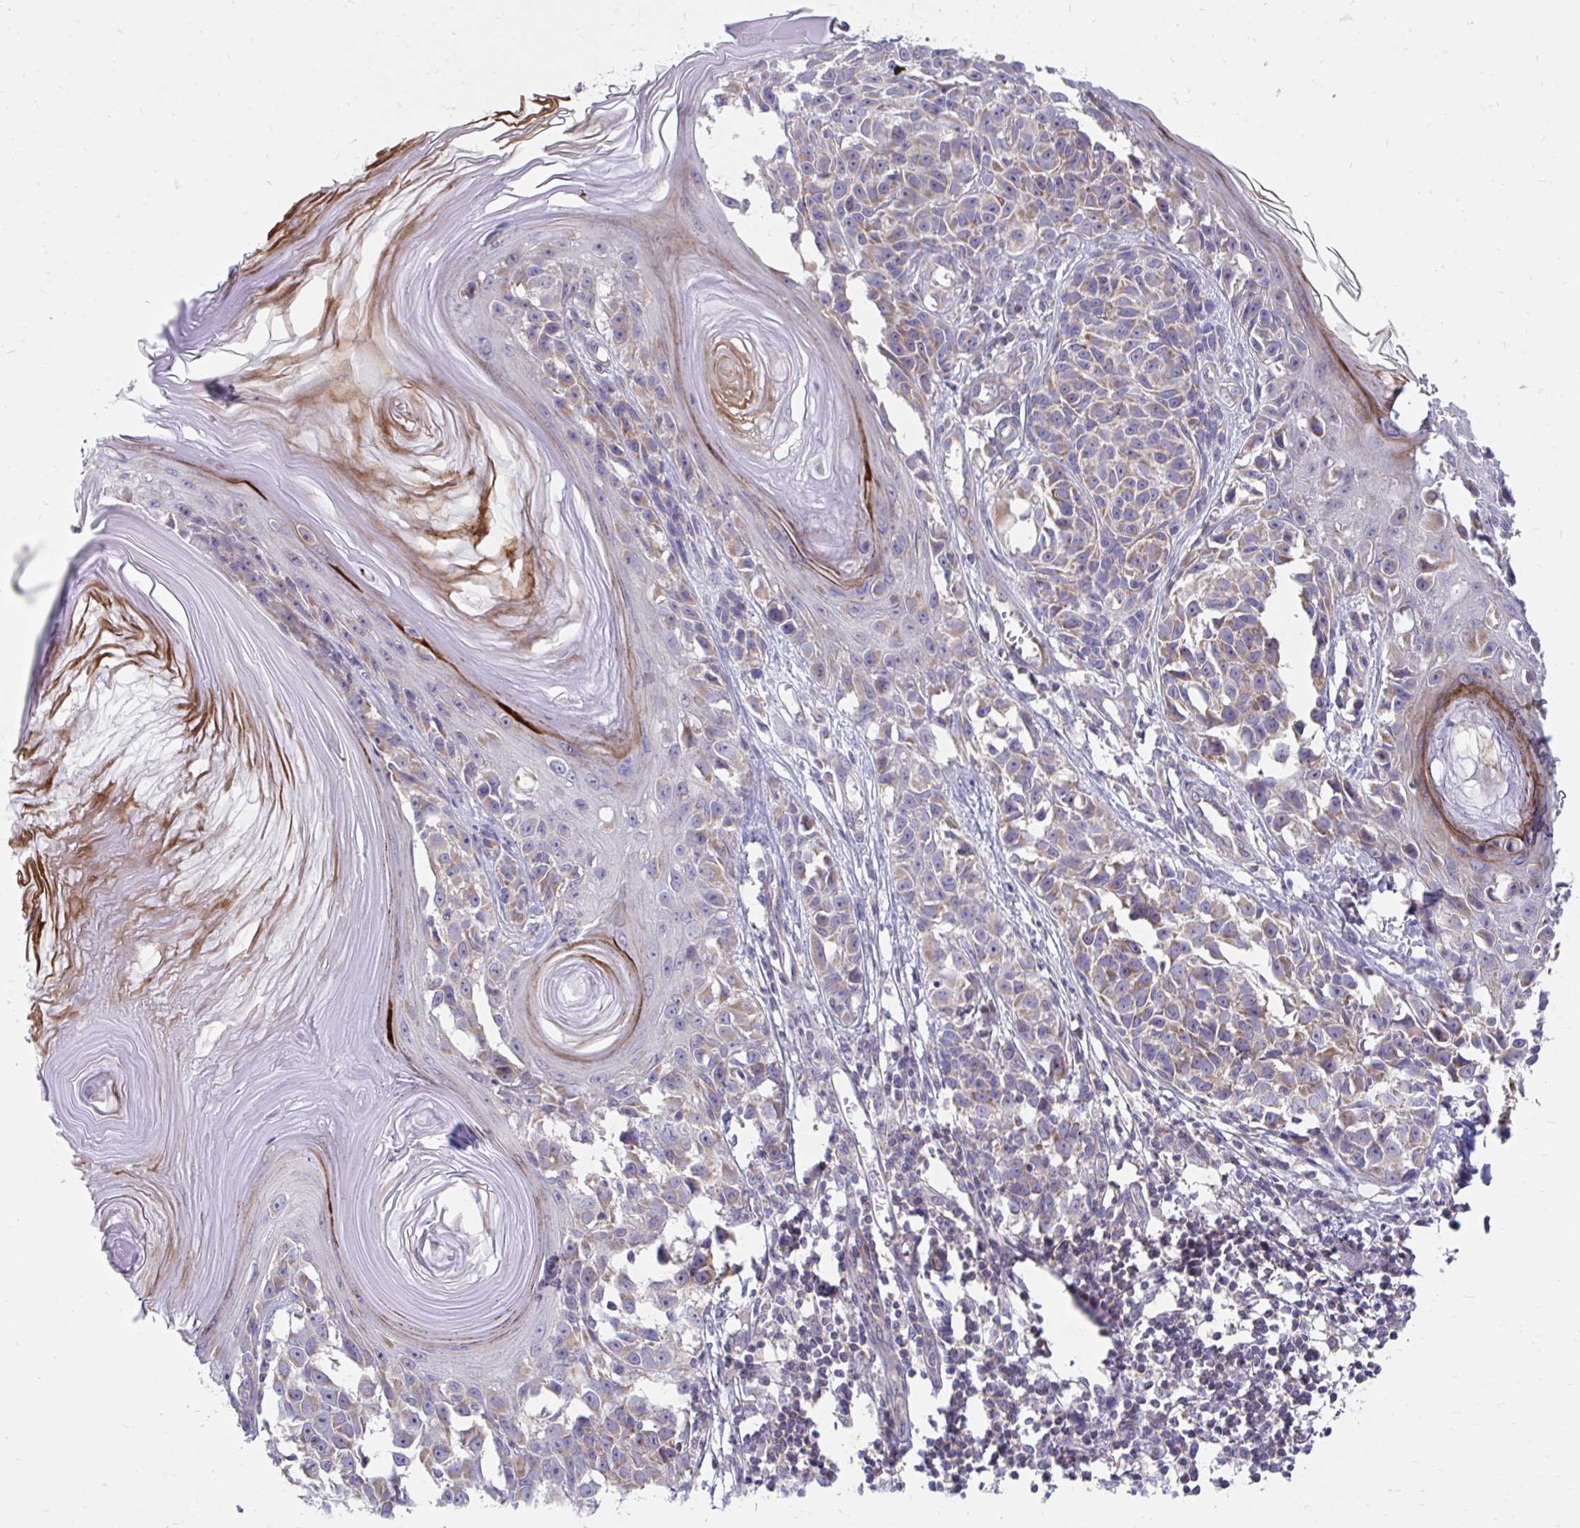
{"staining": {"intensity": "weak", "quantity": ">75%", "location": "cytoplasmic/membranous"}, "tissue": "melanoma", "cell_type": "Tumor cells", "image_type": "cancer", "snomed": [{"axis": "morphology", "description": "Malignant melanoma, NOS"}, {"axis": "topography", "description": "Skin"}], "caption": "Brown immunohistochemical staining in melanoma shows weak cytoplasmic/membranous expression in about >75% of tumor cells. The protein is stained brown, and the nuclei are stained in blue (DAB IHC with brightfield microscopy, high magnification).", "gene": "FHIP1B", "patient": {"sex": "male", "age": 73}}